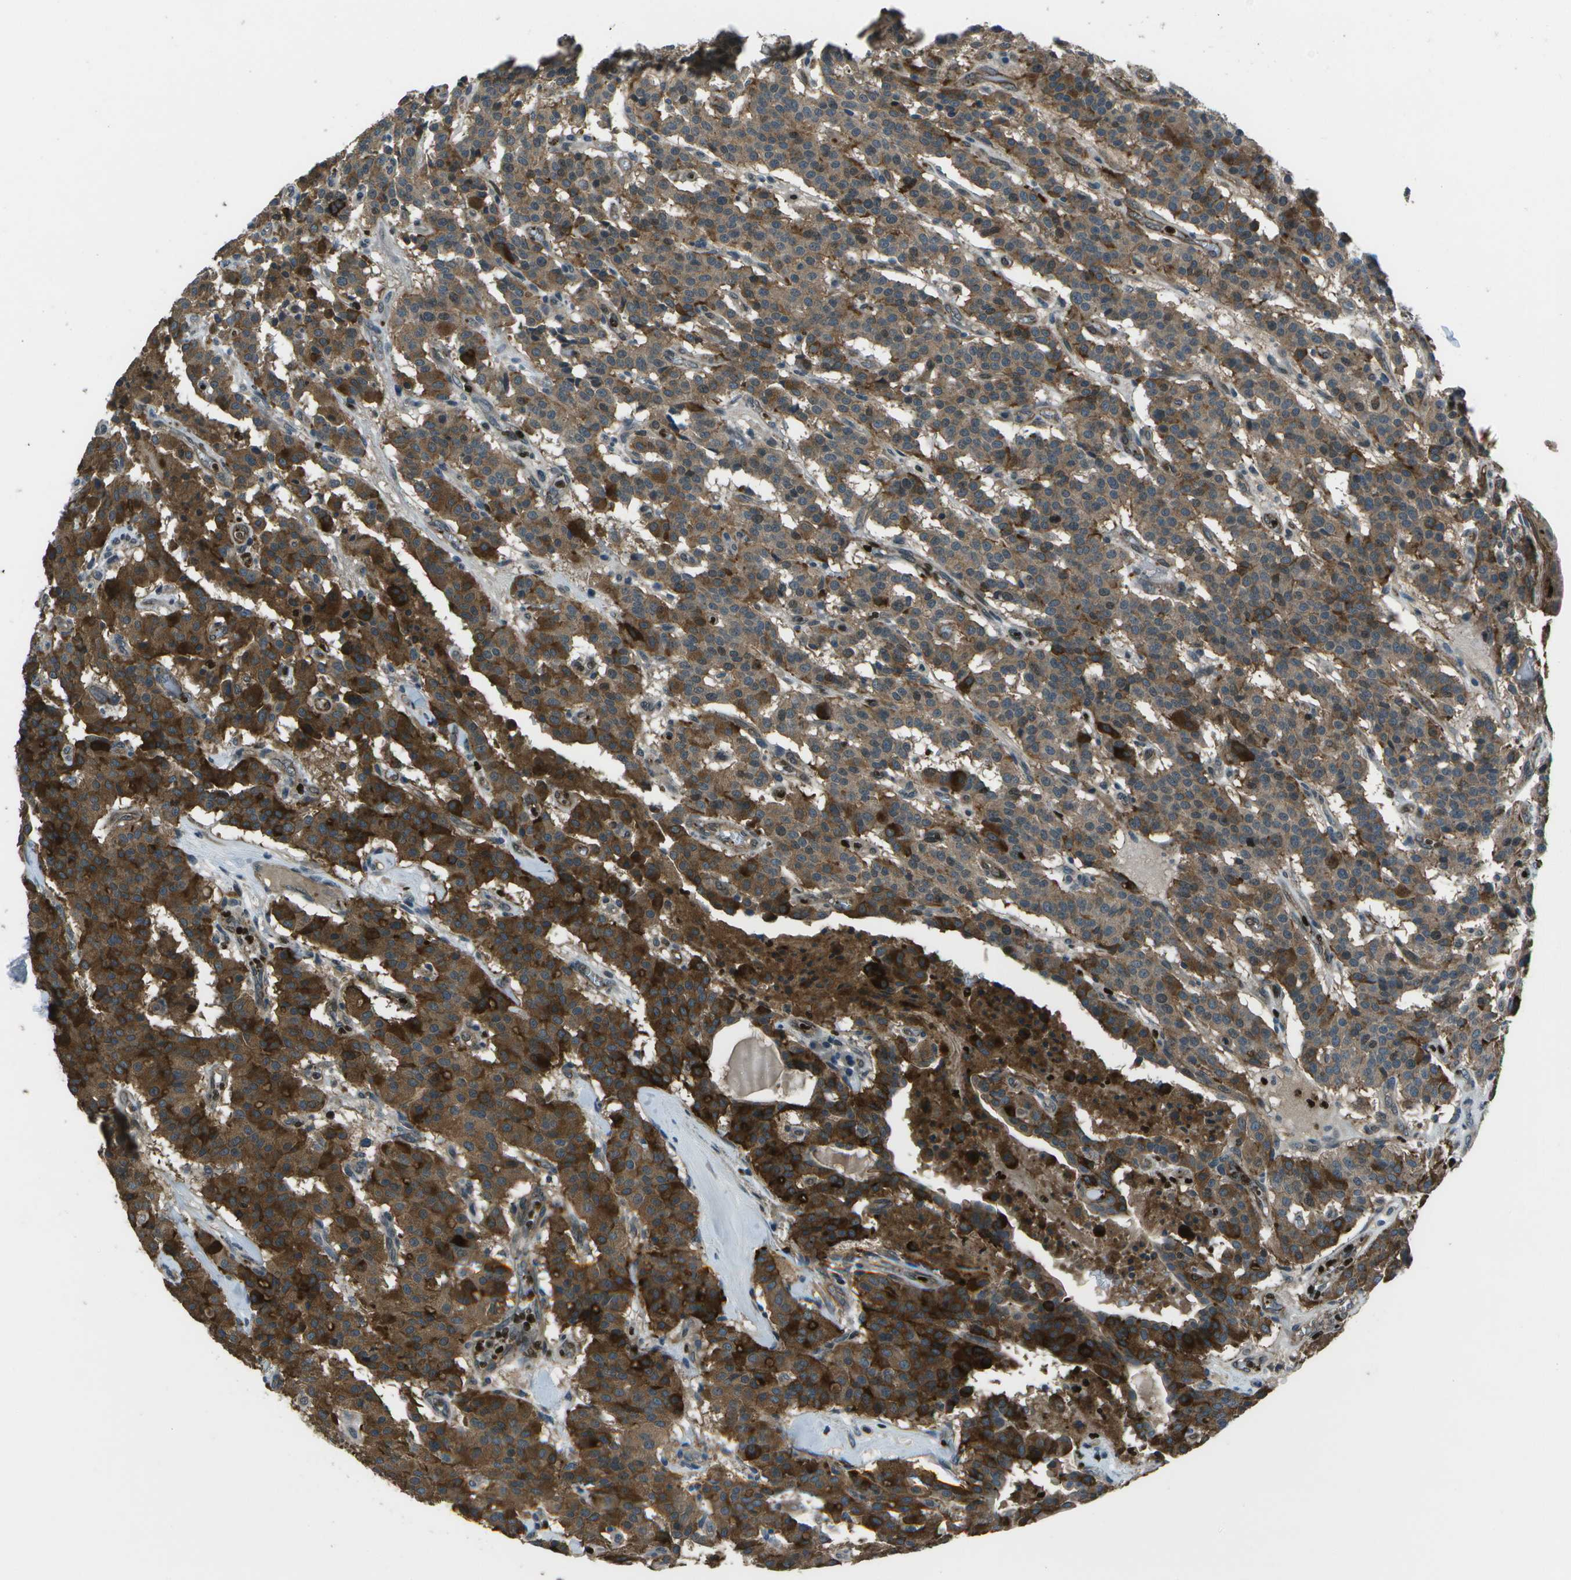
{"staining": {"intensity": "strong", "quantity": ">75%", "location": "cytoplasmic/membranous"}, "tissue": "carcinoid", "cell_type": "Tumor cells", "image_type": "cancer", "snomed": [{"axis": "morphology", "description": "Carcinoid, malignant, NOS"}, {"axis": "topography", "description": "Lung"}], "caption": "A high amount of strong cytoplasmic/membranous staining is appreciated in about >75% of tumor cells in carcinoid (malignant) tissue.", "gene": "PDLIM1", "patient": {"sex": "male", "age": 30}}